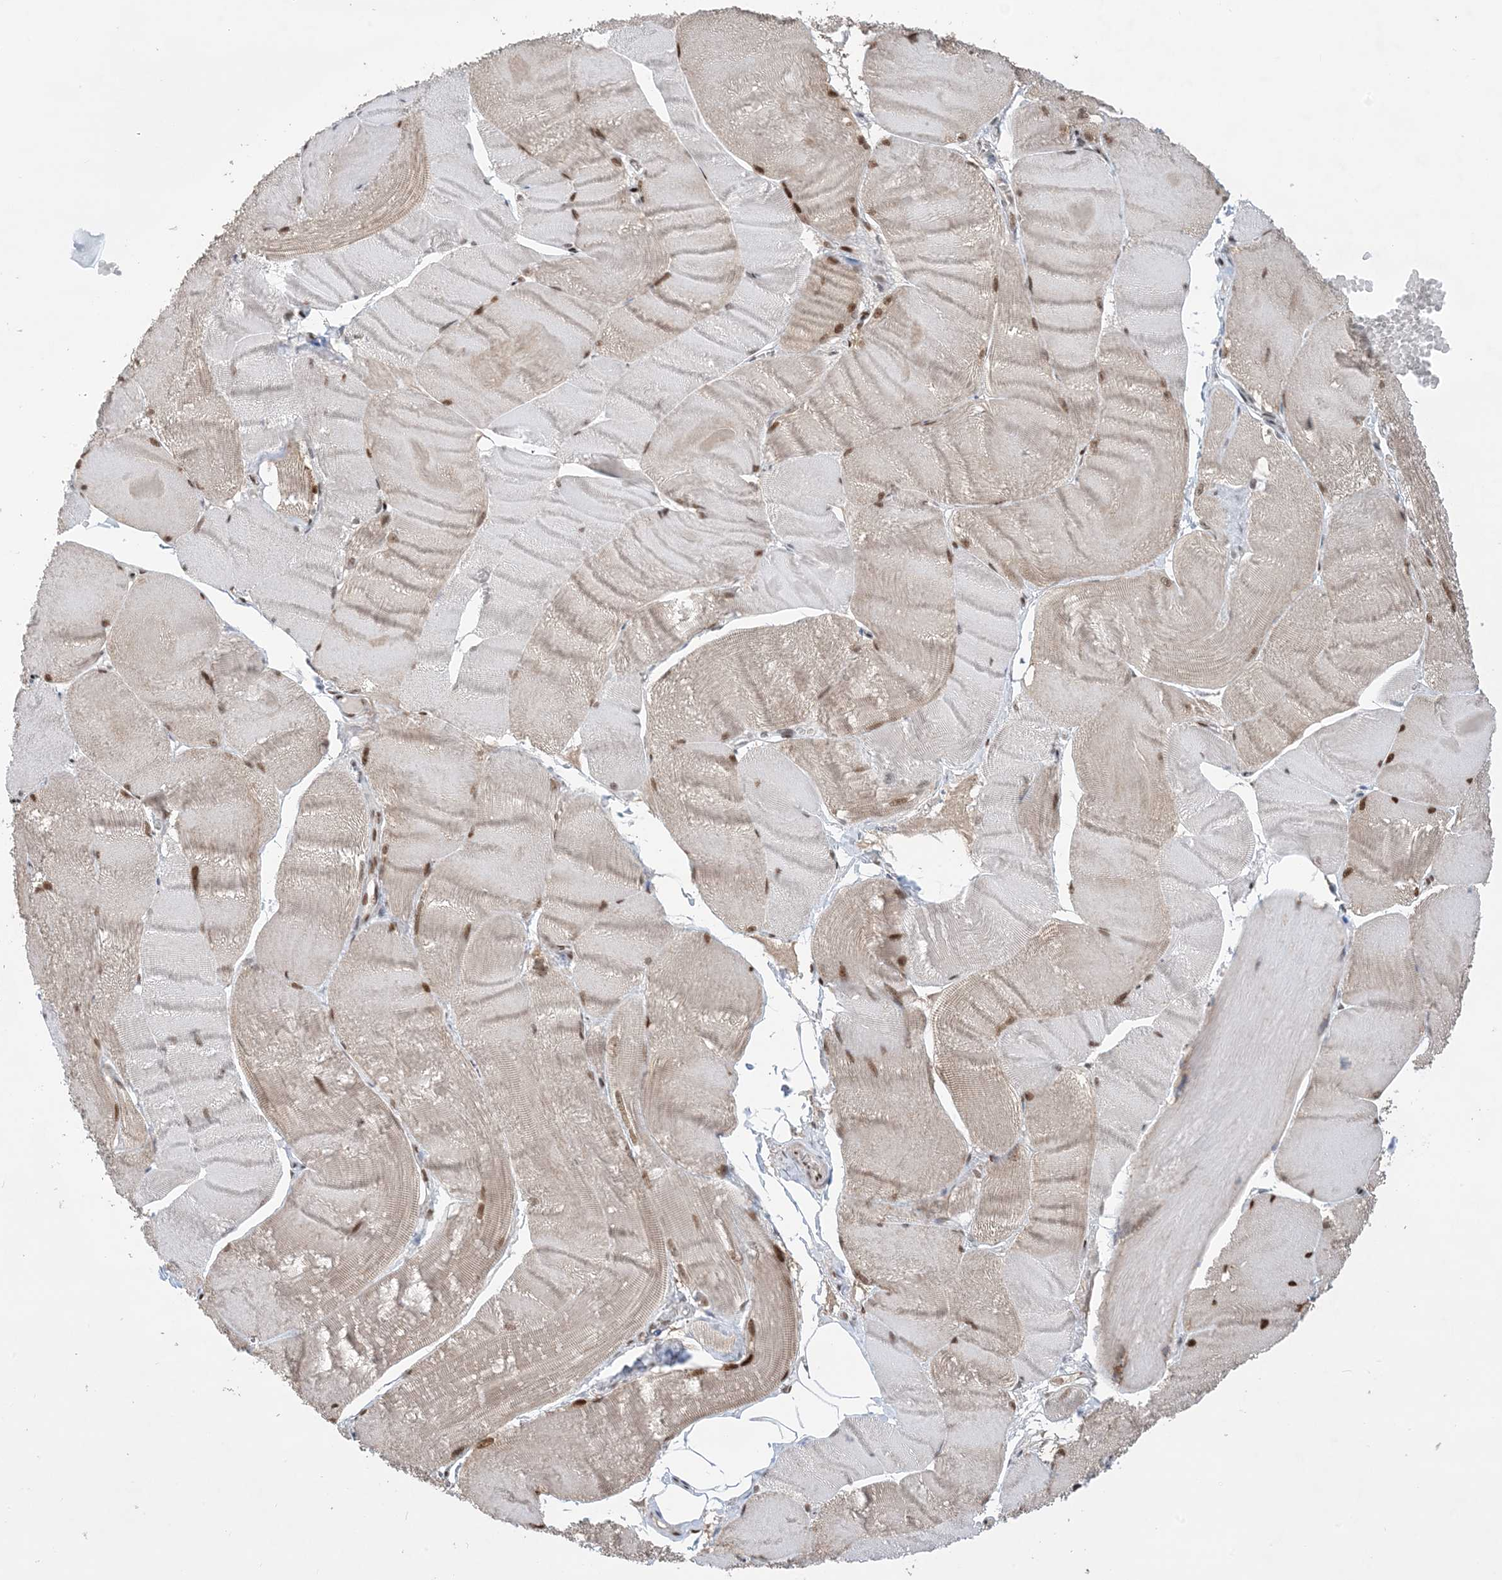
{"staining": {"intensity": "moderate", "quantity": "25%-75%", "location": "nuclear"}, "tissue": "skeletal muscle", "cell_type": "Myocytes", "image_type": "normal", "snomed": [{"axis": "morphology", "description": "Normal tissue, NOS"}, {"axis": "morphology", "description": "Basal cell carcinoma"}, {"axis": "topography", "description": "Skeletal muscle"}], "caption": "IHC photomicrograph of unremarkable skeletal muscle: human skeletal muscle stained using immunohistochemistry displays medium levels of moderate protein expression localized specifically in the nuclear of myocytes, appearing as a nuclear brown color.", "gene": "TFPT", "patient": {"sex": "female", "age": 64}}